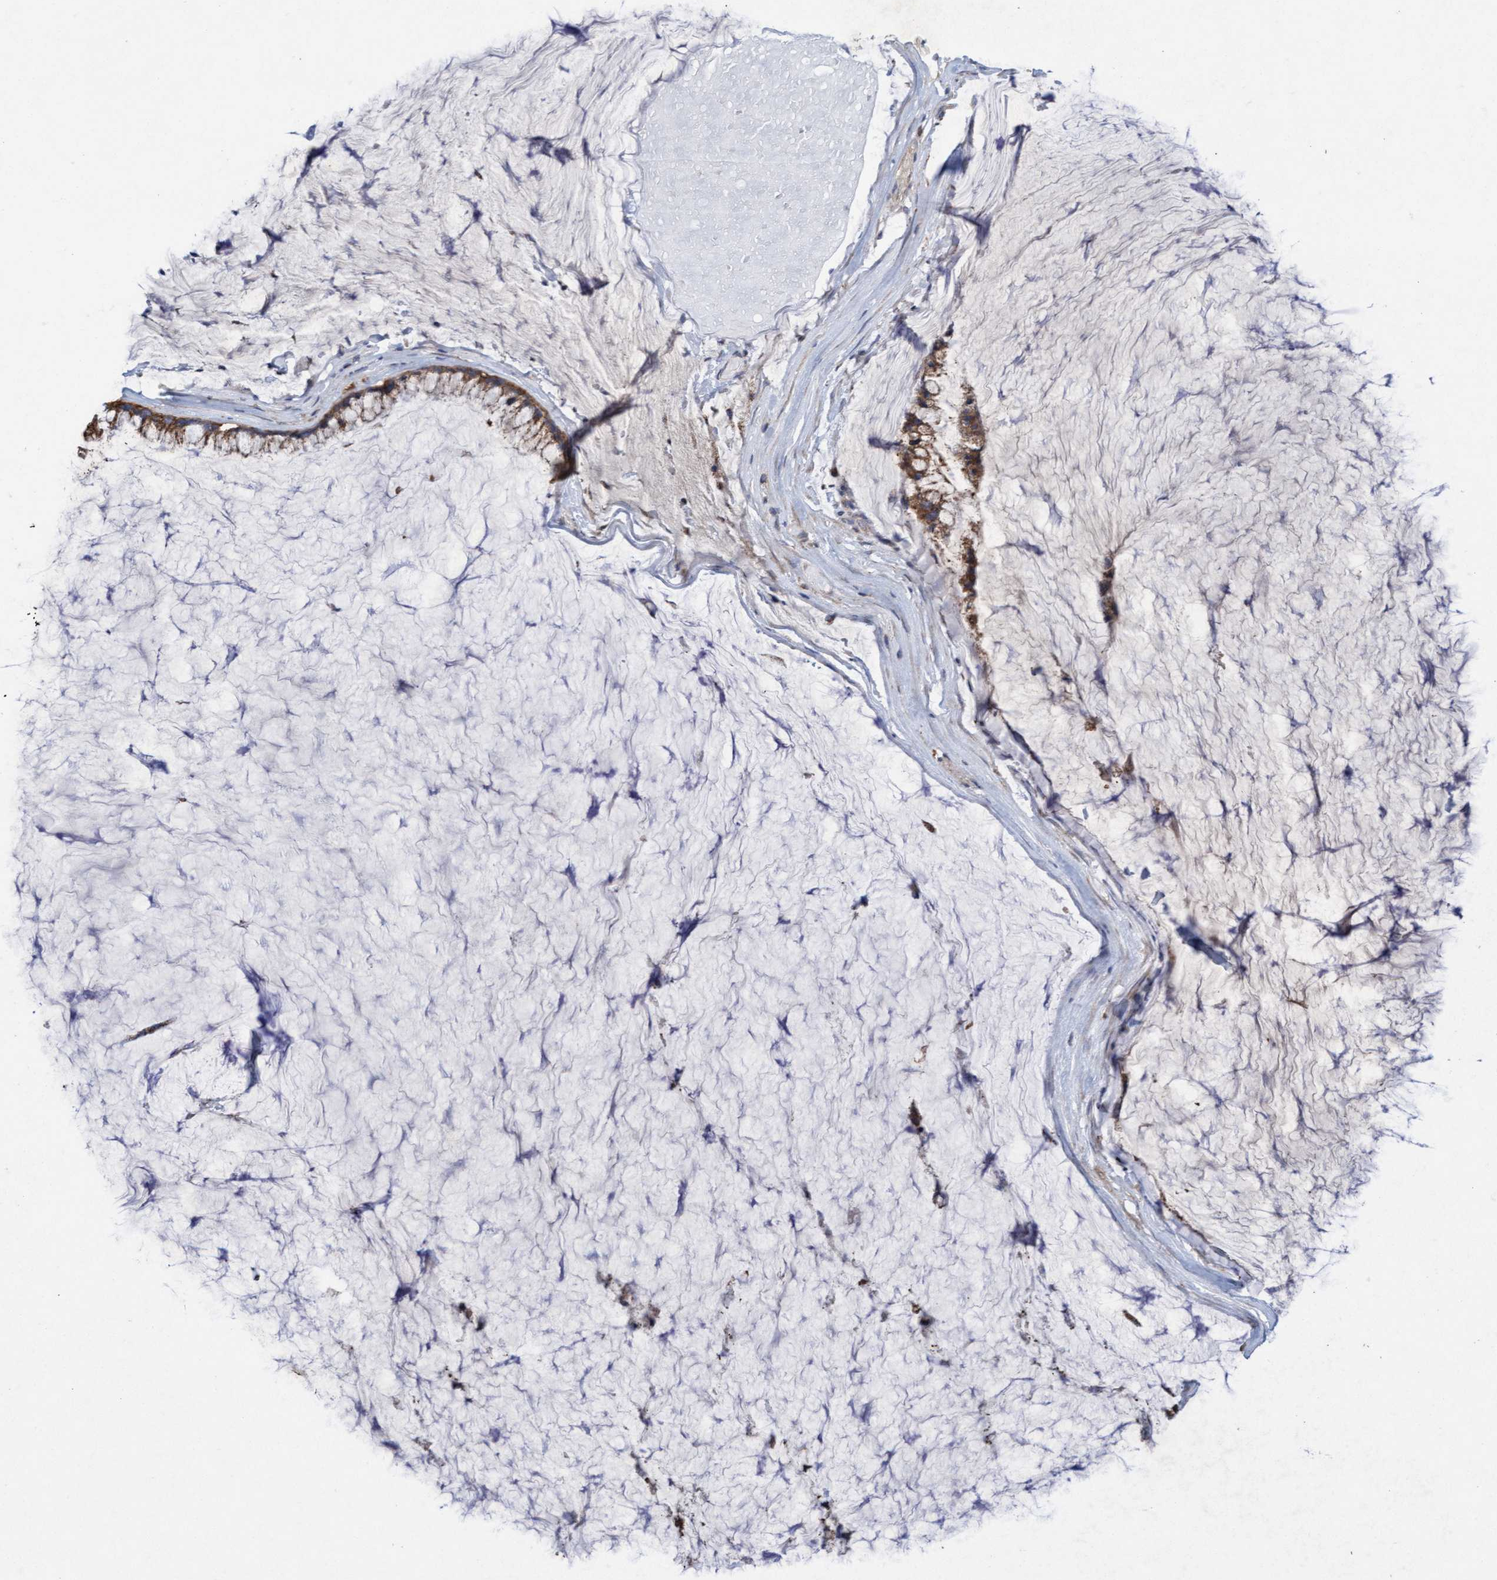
{"staining": {"intensity": "moderate", "quantity": ">75%", "location": "cytoplasmic/membranous"}, "tissue": "ovarian cancer", "cell_type": "Tumor cells", "image_type": "cancer", "snomed": [{"axis": "morphology", "description": "Cystadenocarcinoma, mucinous, NOS"}, {"axis": "topography", "description": "Ovary"}], "caption": "Brown immunohistochemical staining in human ovarian mucinous cystadenocarcinoma shows moderate cytoplasmic/membranous positivity in about >75% of tumor cells. (DAB IHC, brown staining for protein, blue staining for nuclei).", "gene": "ATPAF2", "patient": {"sex": "female", "age": 39}}